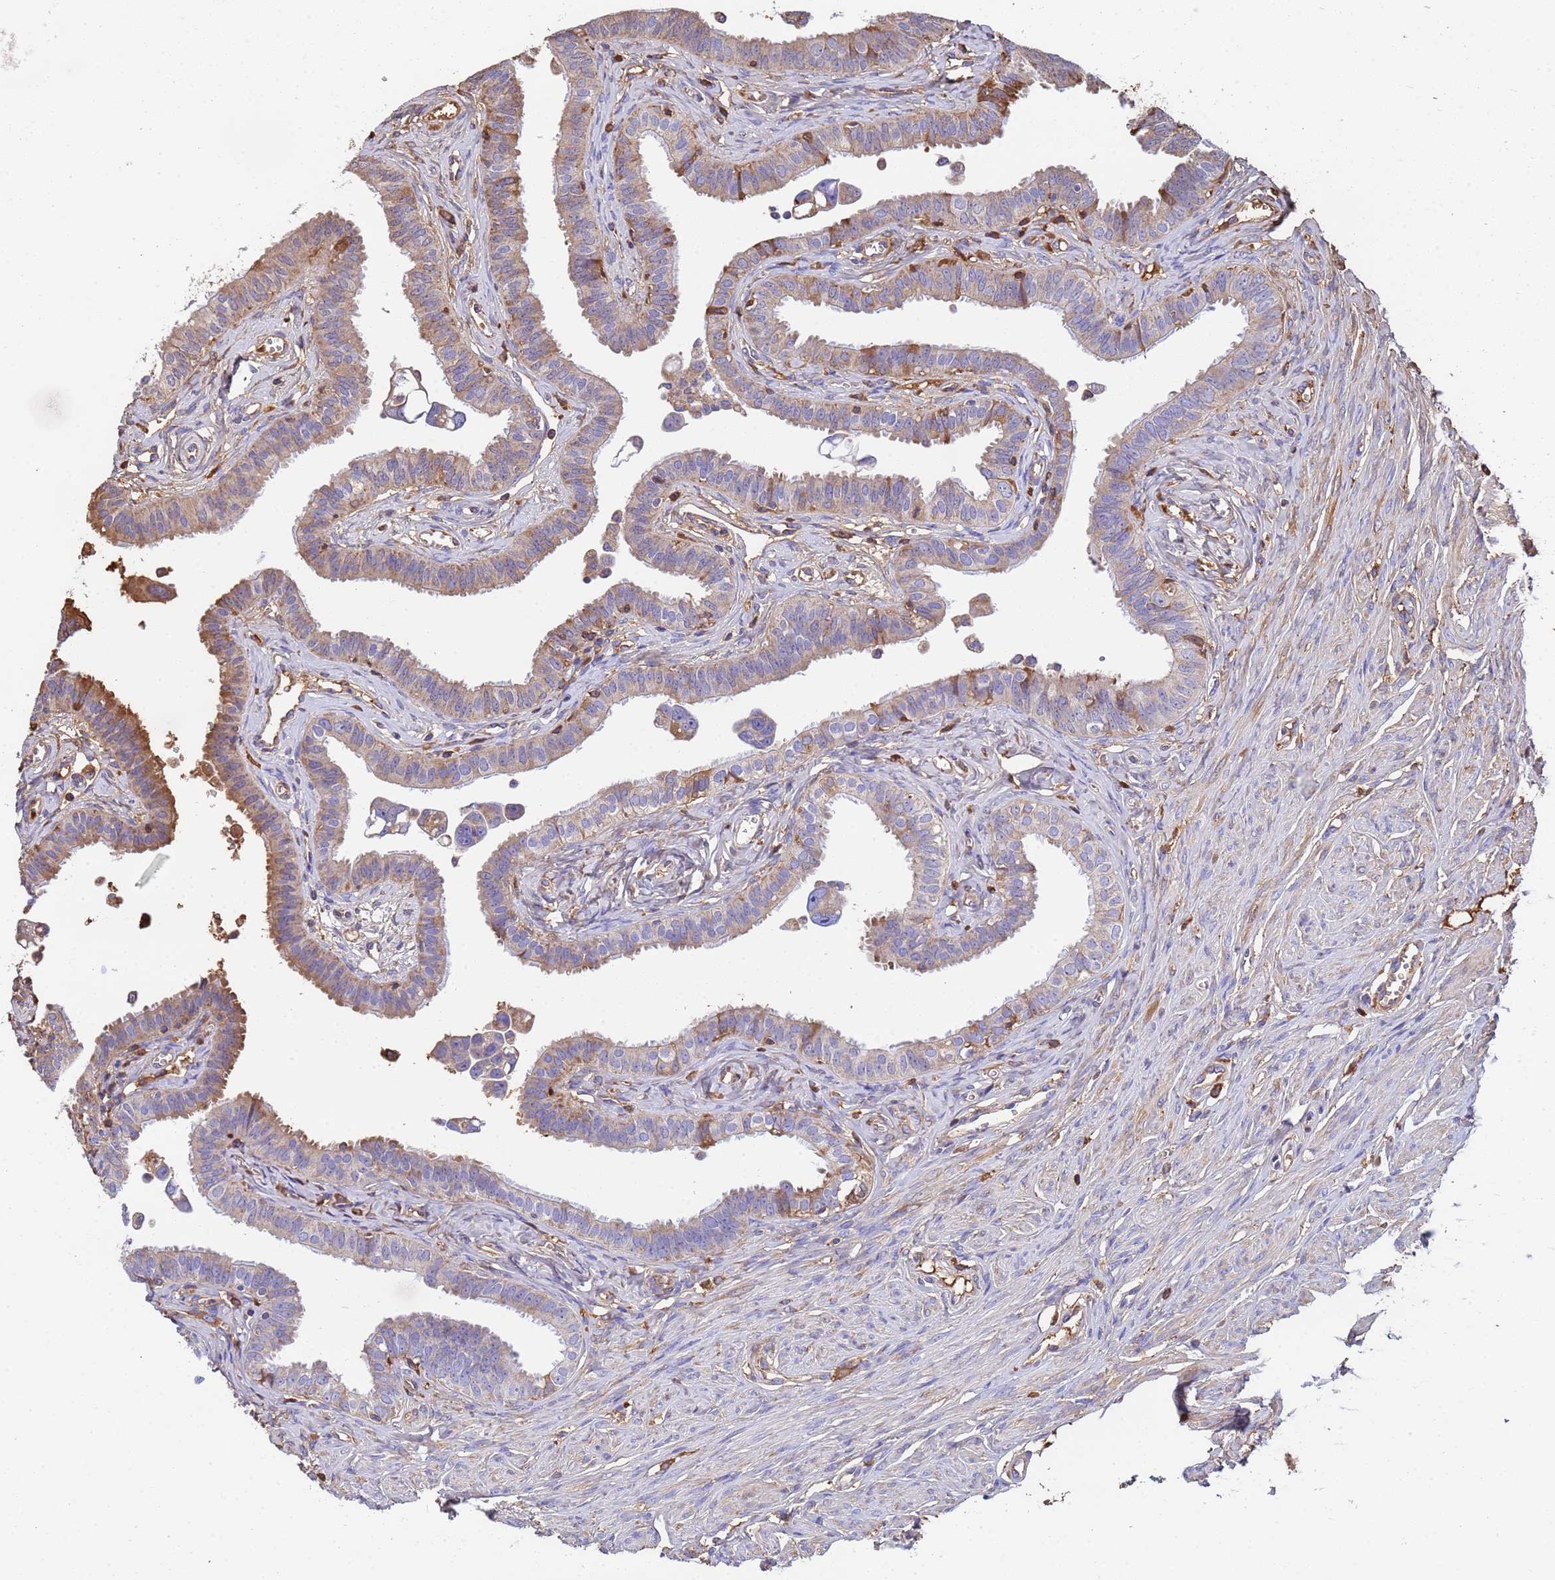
{"staining": {"intensity": "moderate", "quantity": "25%-75%", "location": "cytoplasmic/membranous"}, "tissue": "fallopian tube", "cell_type": "Glandular cells", "image_type": "normal", "snomed": [{"axis": "morphology", "description": "Normal tissue, NOS"}, {"axis": "morphology", "description": "Carcinoma, NOS"}, {"axis": "topography", "description": "Fallopian tube"}, {"axis": "topography", "description": "Ovary"}], "caption": "Immunohistochemistry (DAB) staining of unremarkable human fallopian tube reveals moderate cytoplasmic/membranous protein staining in about 25%-75% of glandular cells. The staining was performed using DAB to visualize the protein expression in brown, while the nuclei were stained in blue with hematoxylin (Magnification: 20x).", "gene": "GLUD1", "patient": {"sex": "female", "age": 59}}